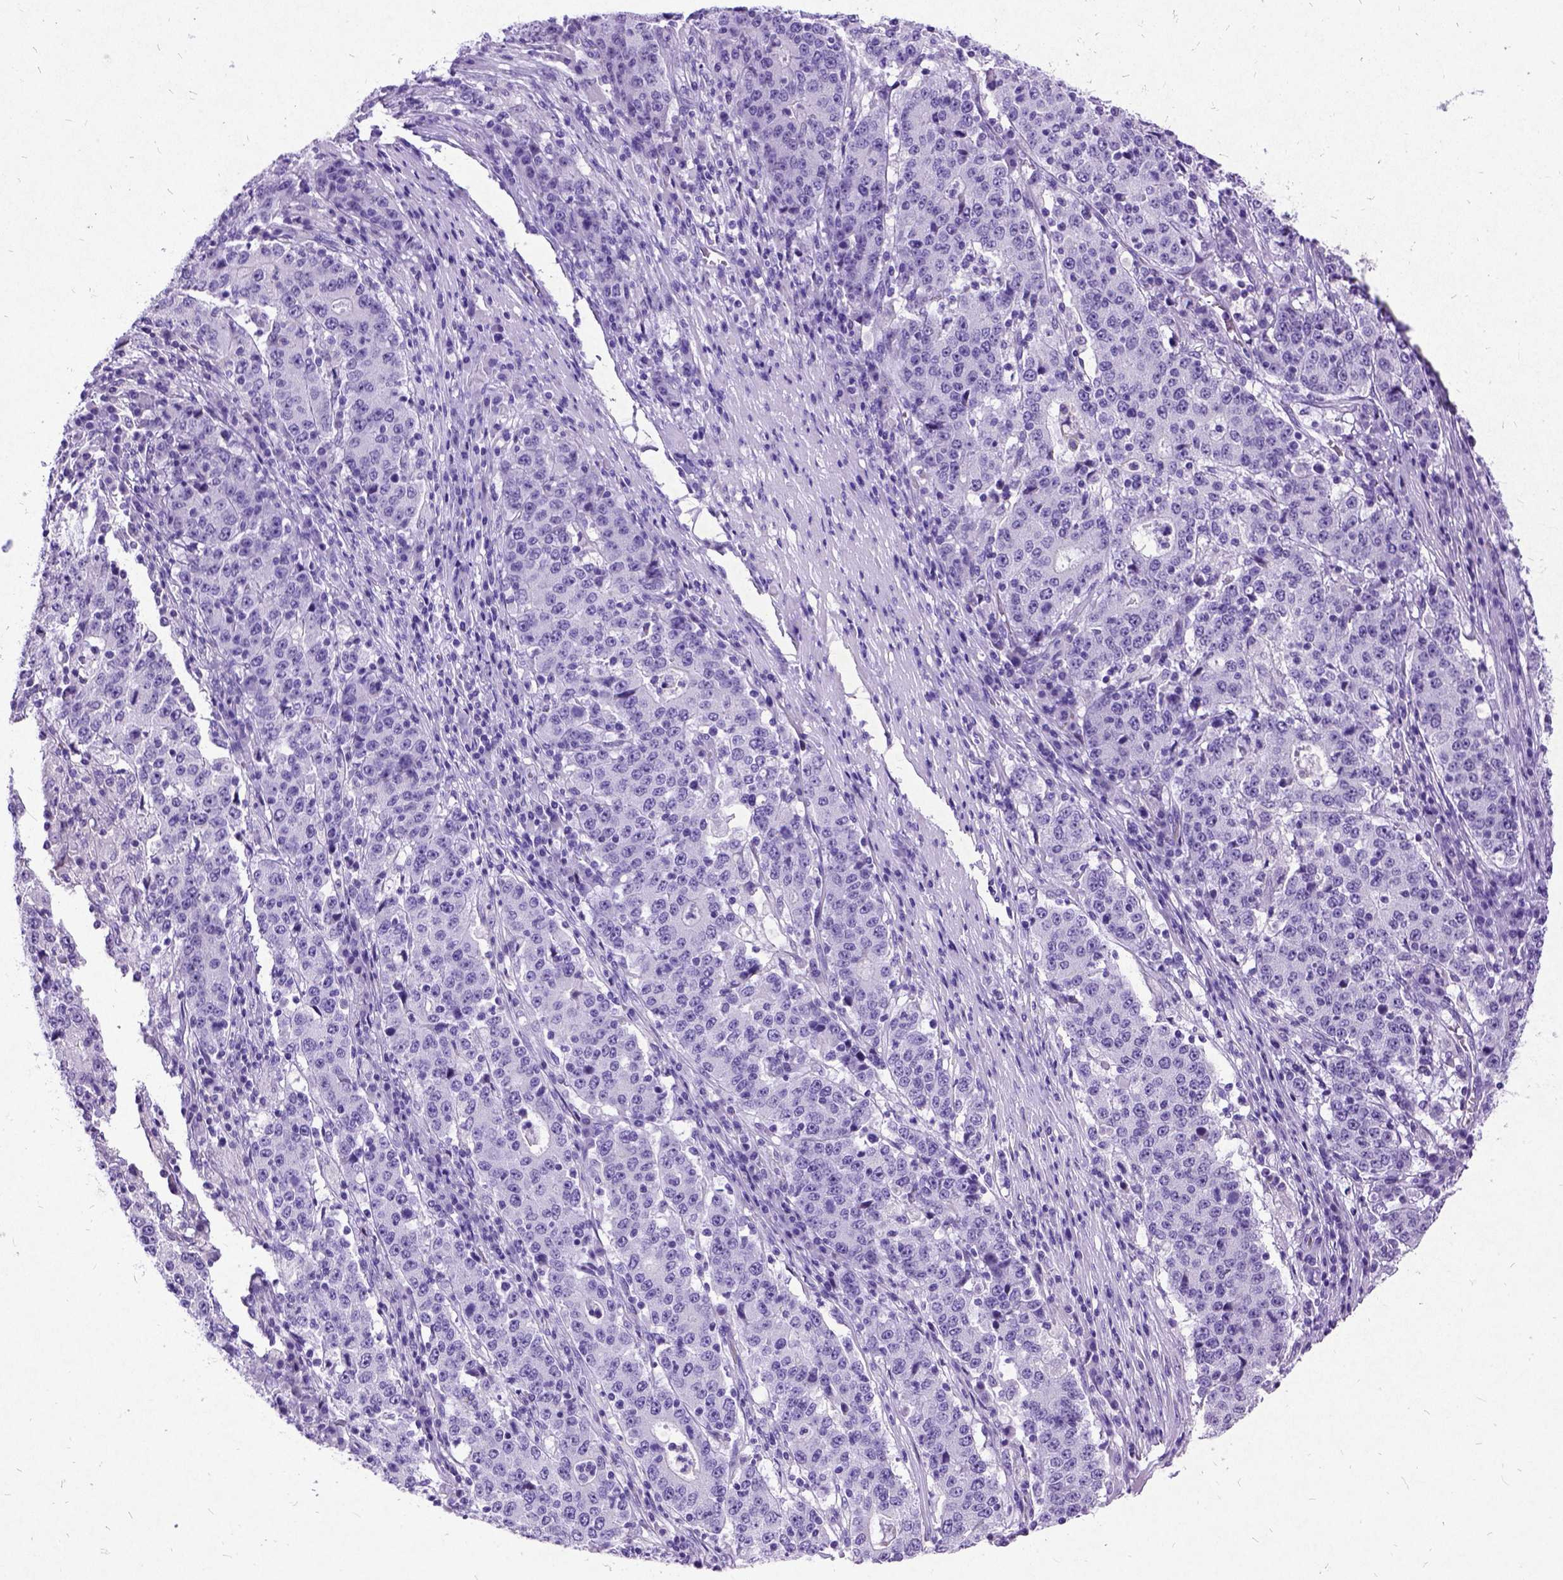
{"staining": {"intensity": "negative", "quantity": "none", "location": "none"}, "tissue": "stomach cancer", "cell_type": "Tumor cells", "image_type": "cancer", "snomed": [{"axis": "morphology", "description": "Adenocarcinoma, NOS"}, {"axis": "topography", "description": "Stomach"}], "caption": "Tumor cells are negative for brown protein staining in stomach adenocarcinoma.", "gene": "NEUROD4", "patient": {"sex": "male", "age": 59}}